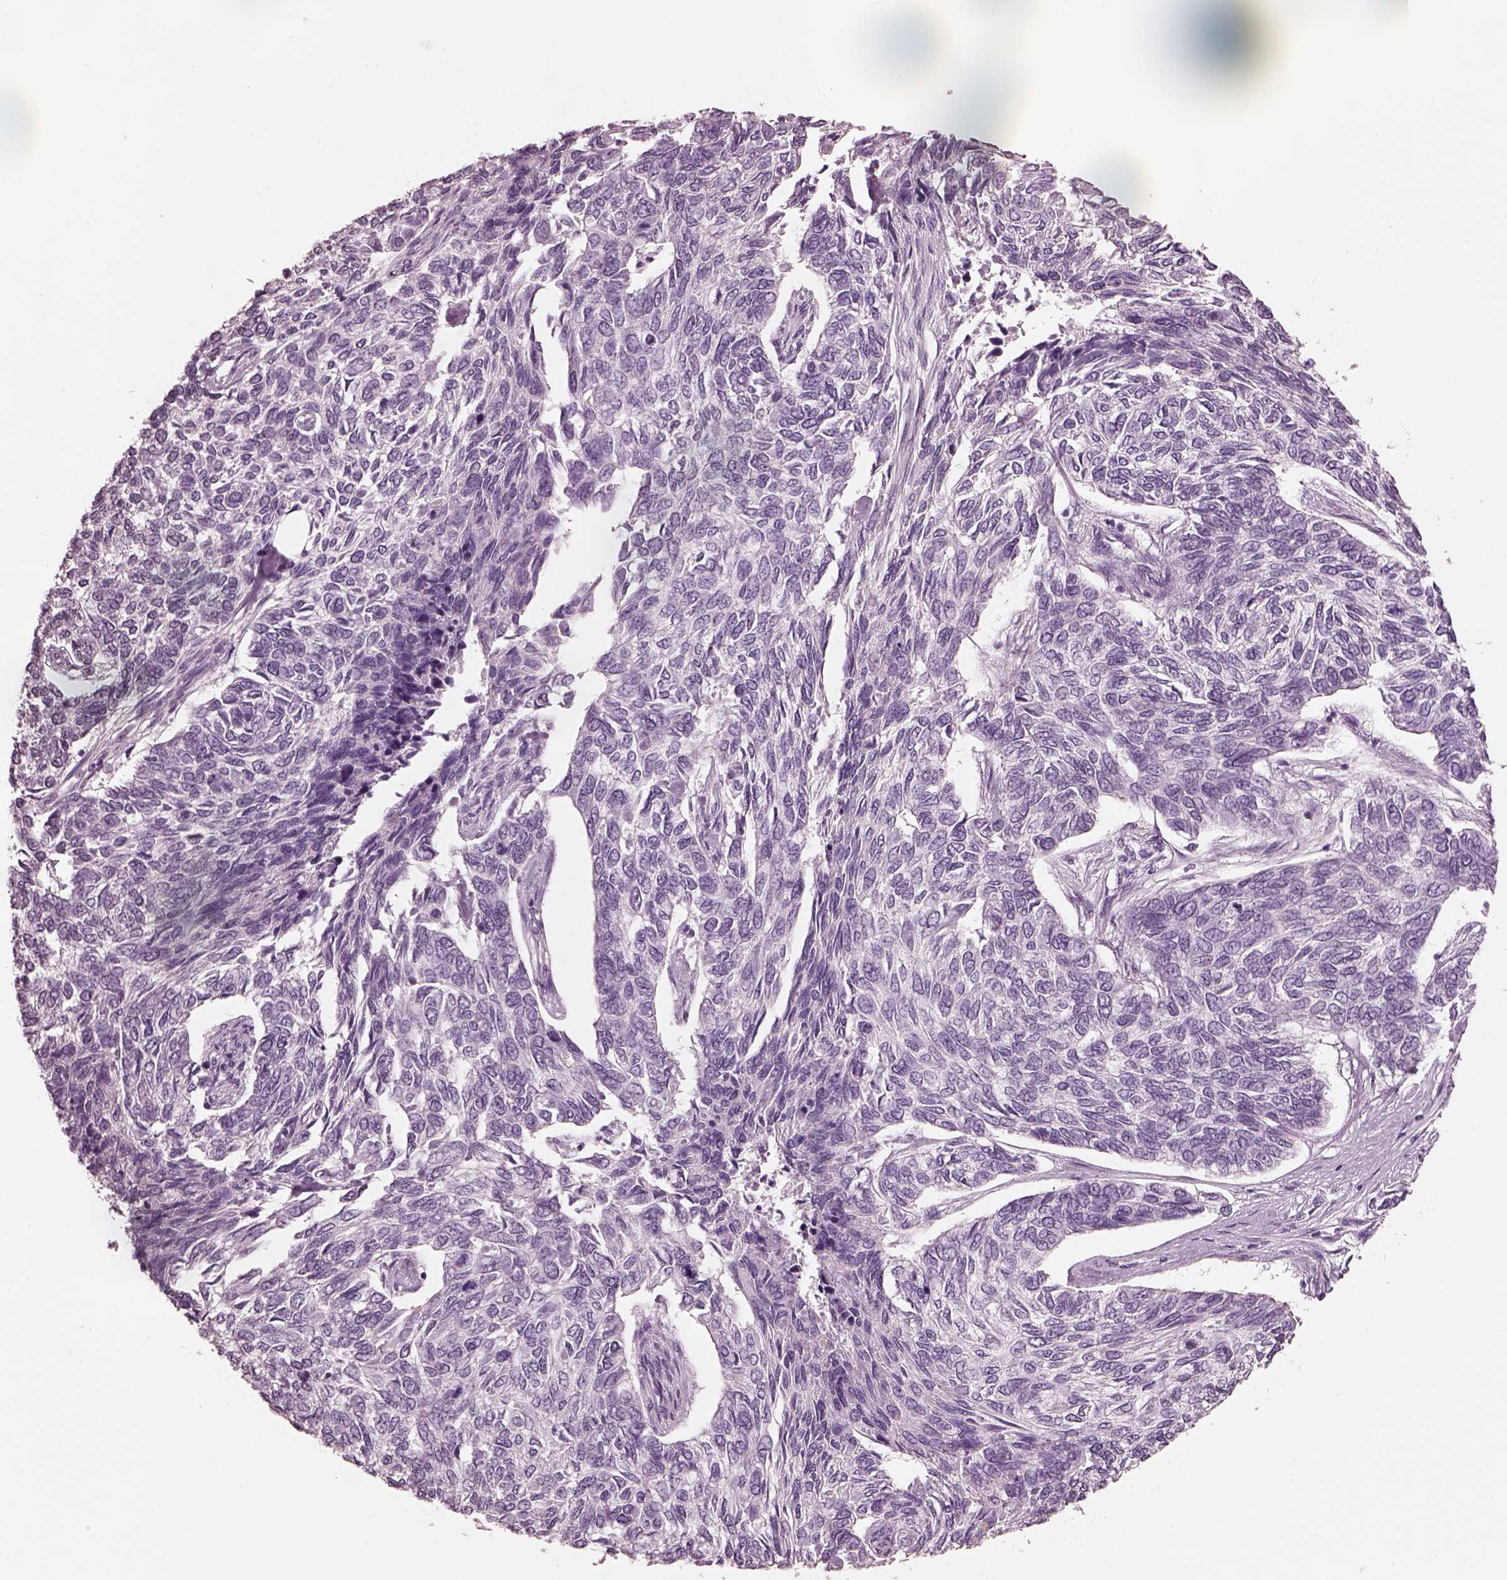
{"staining": {"intensity": "negative", "quantity": "none", "location": "none"}, "tissue": "skin cancer", "cell_type": "Tumor cells", "image_type": "cancer", "snomed": [{"axis": "morphology", "description": "Basal cell carcinoma"}, {"axis": "topography", "description": "Skin"}], "caption": "Tumor cells are negative for brown protein staining in skin cancer (basal cell carcinoma).", "gene": "GARIN4", "patient": {"sex": "female", "age": 65}}